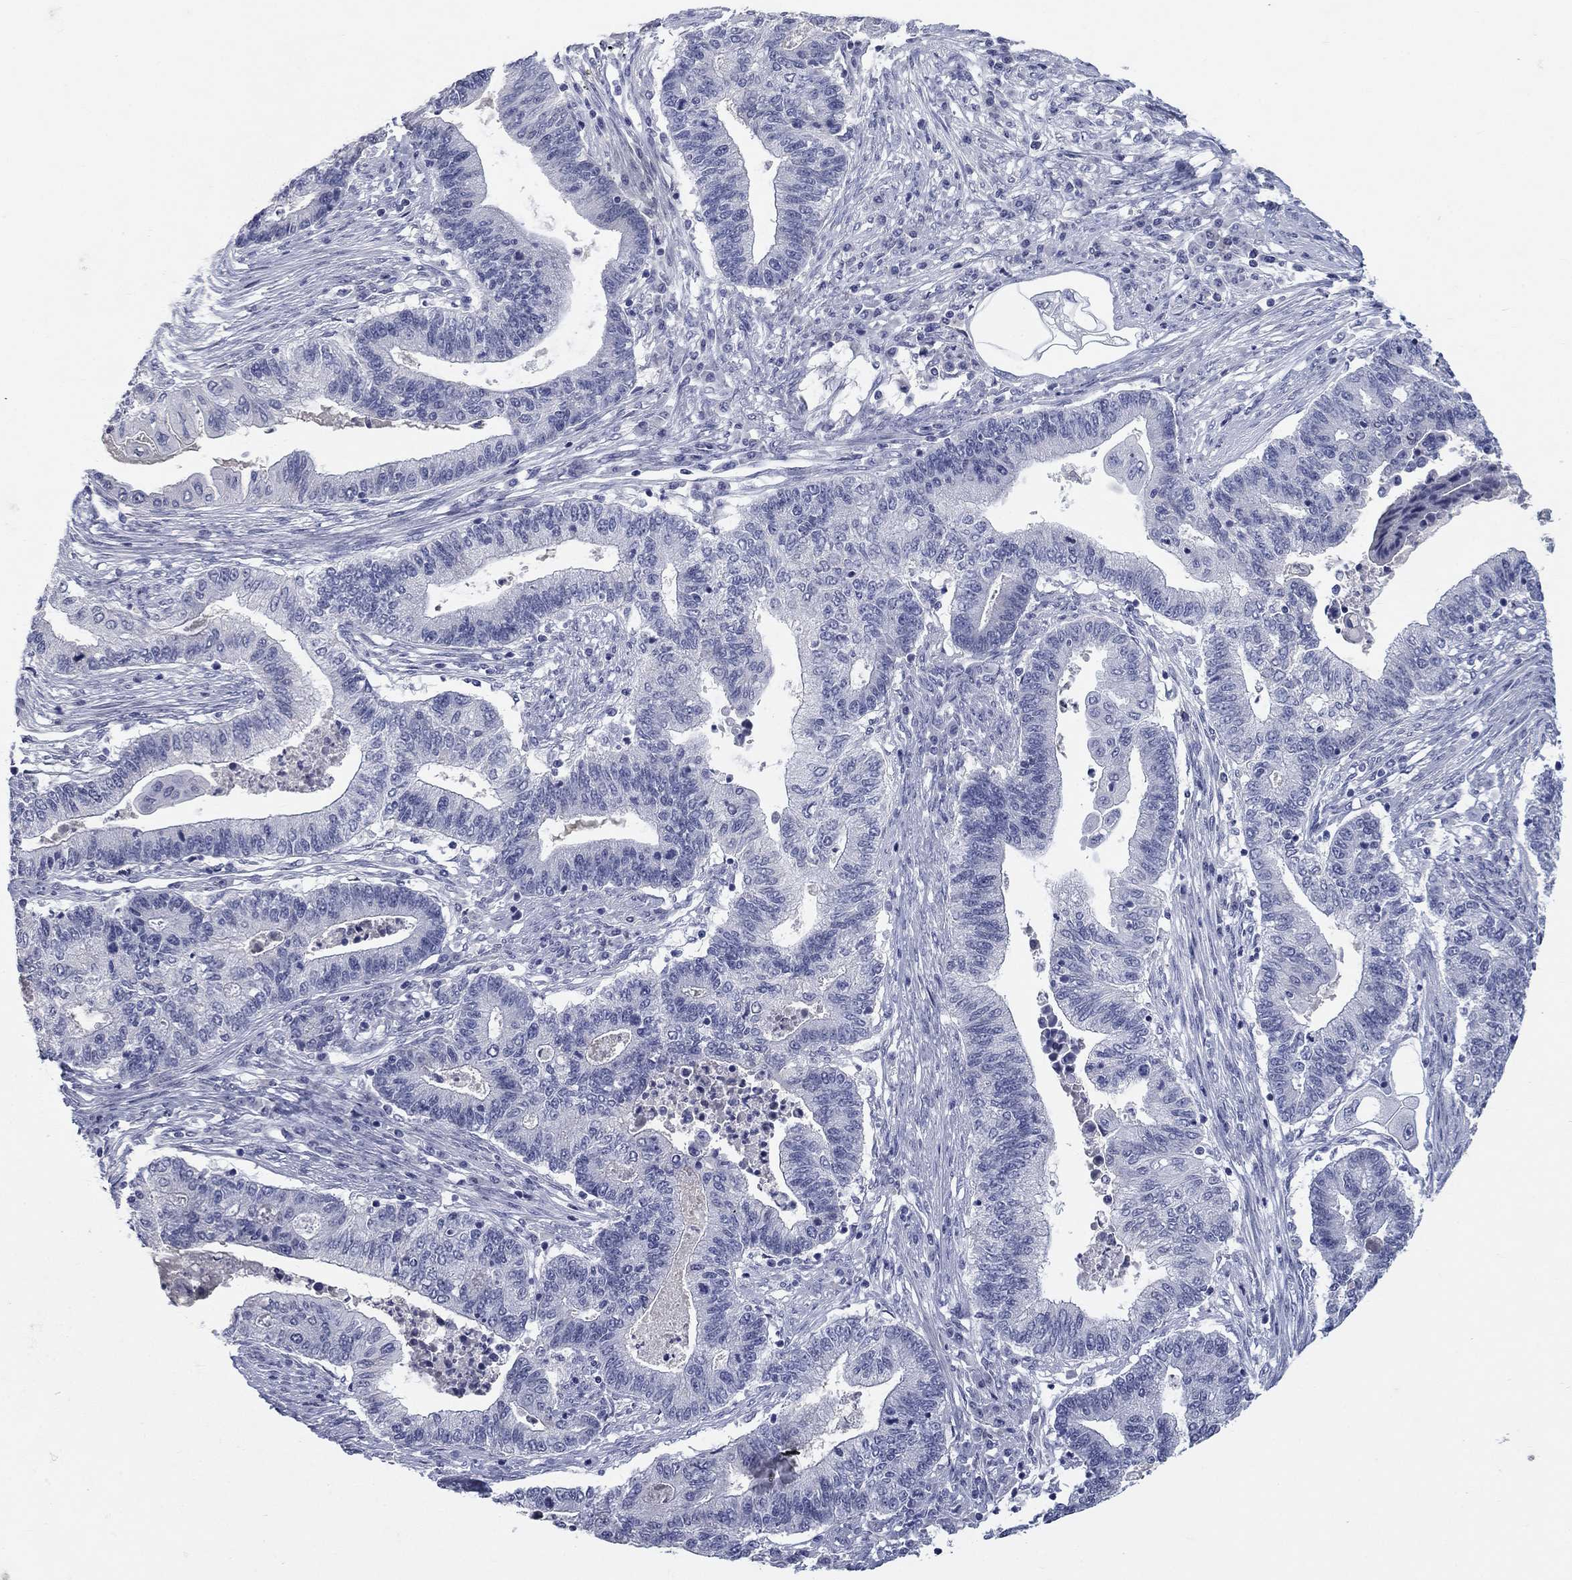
{"staining": {"intensity": "negative", "quantity": "none", "location": "none"}, "tissue": "endometrial cancer", "cell_type": "Tumor cells", "image_type": "cancer", "snomed": [{"axis": "morphology", "description": "Adenocarcinoma, NOS"}, {"axis": "topography", "description": "Uterus"}, {"axis": "topography", "description": "Endometrium"}], "caption": "Immunohistochemistry of human endometrial cancer demonstrates no expression in tumor cells.", "gene": "ELAVL4", "patient": {"sex": "female", "age": 54}}